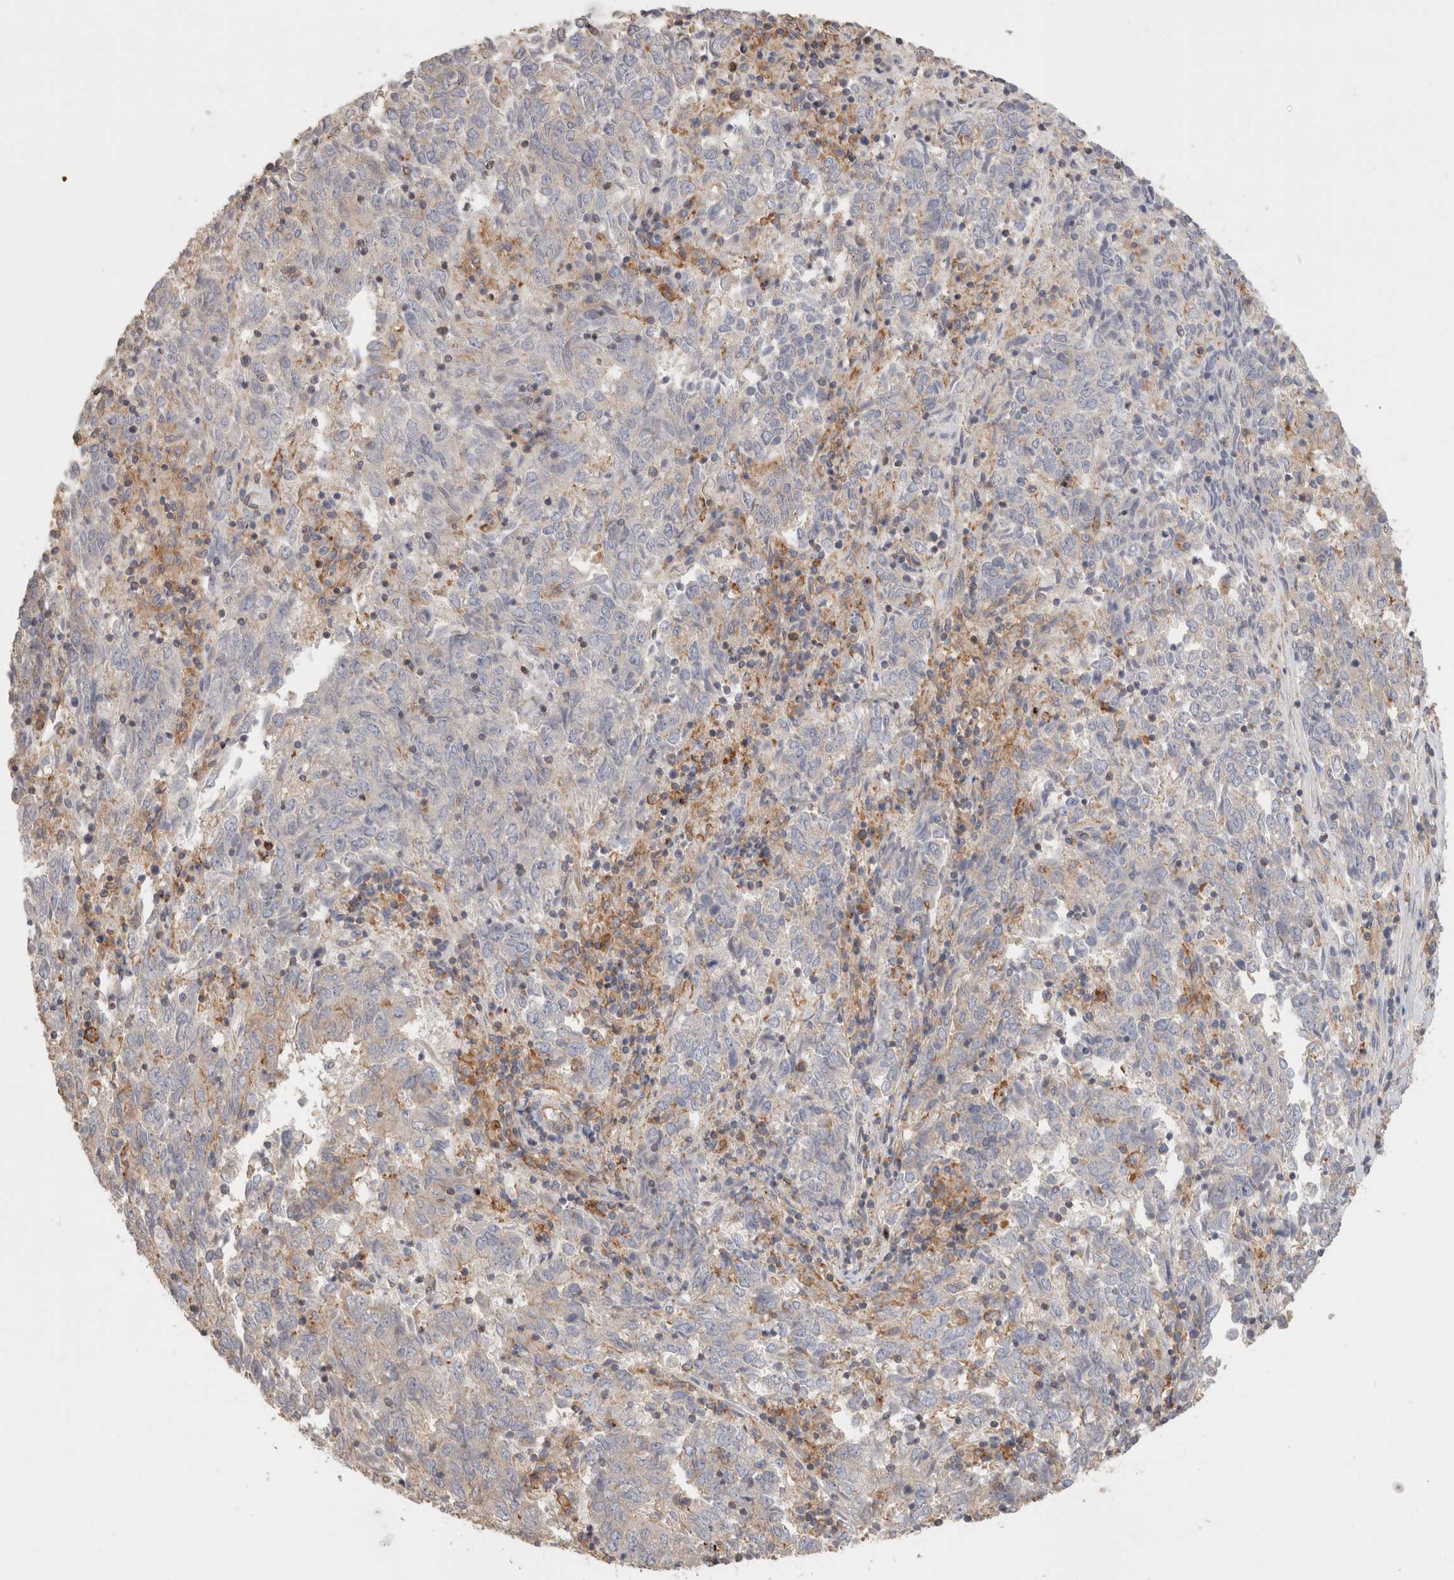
{"staining": {"intensity": "negative", "quantity": "none", "location": "none"}, "tissue": "endometrial cancer", "cell_type": "Tumor cells", "image_type": "cancer", "snomed": [{"axis": "morphology", "description": "Adenocarcinoma, NOS"}, {"axis": "topography", "description": "Endometrium"}], "caption": "This is an immunohistochemistry (IHC) micrograph of endometrial adenocarcinoma. There is no positivity in tumor cells.", "gene": "CFAP418", "patient": {"sex": "female", "age": 80}}